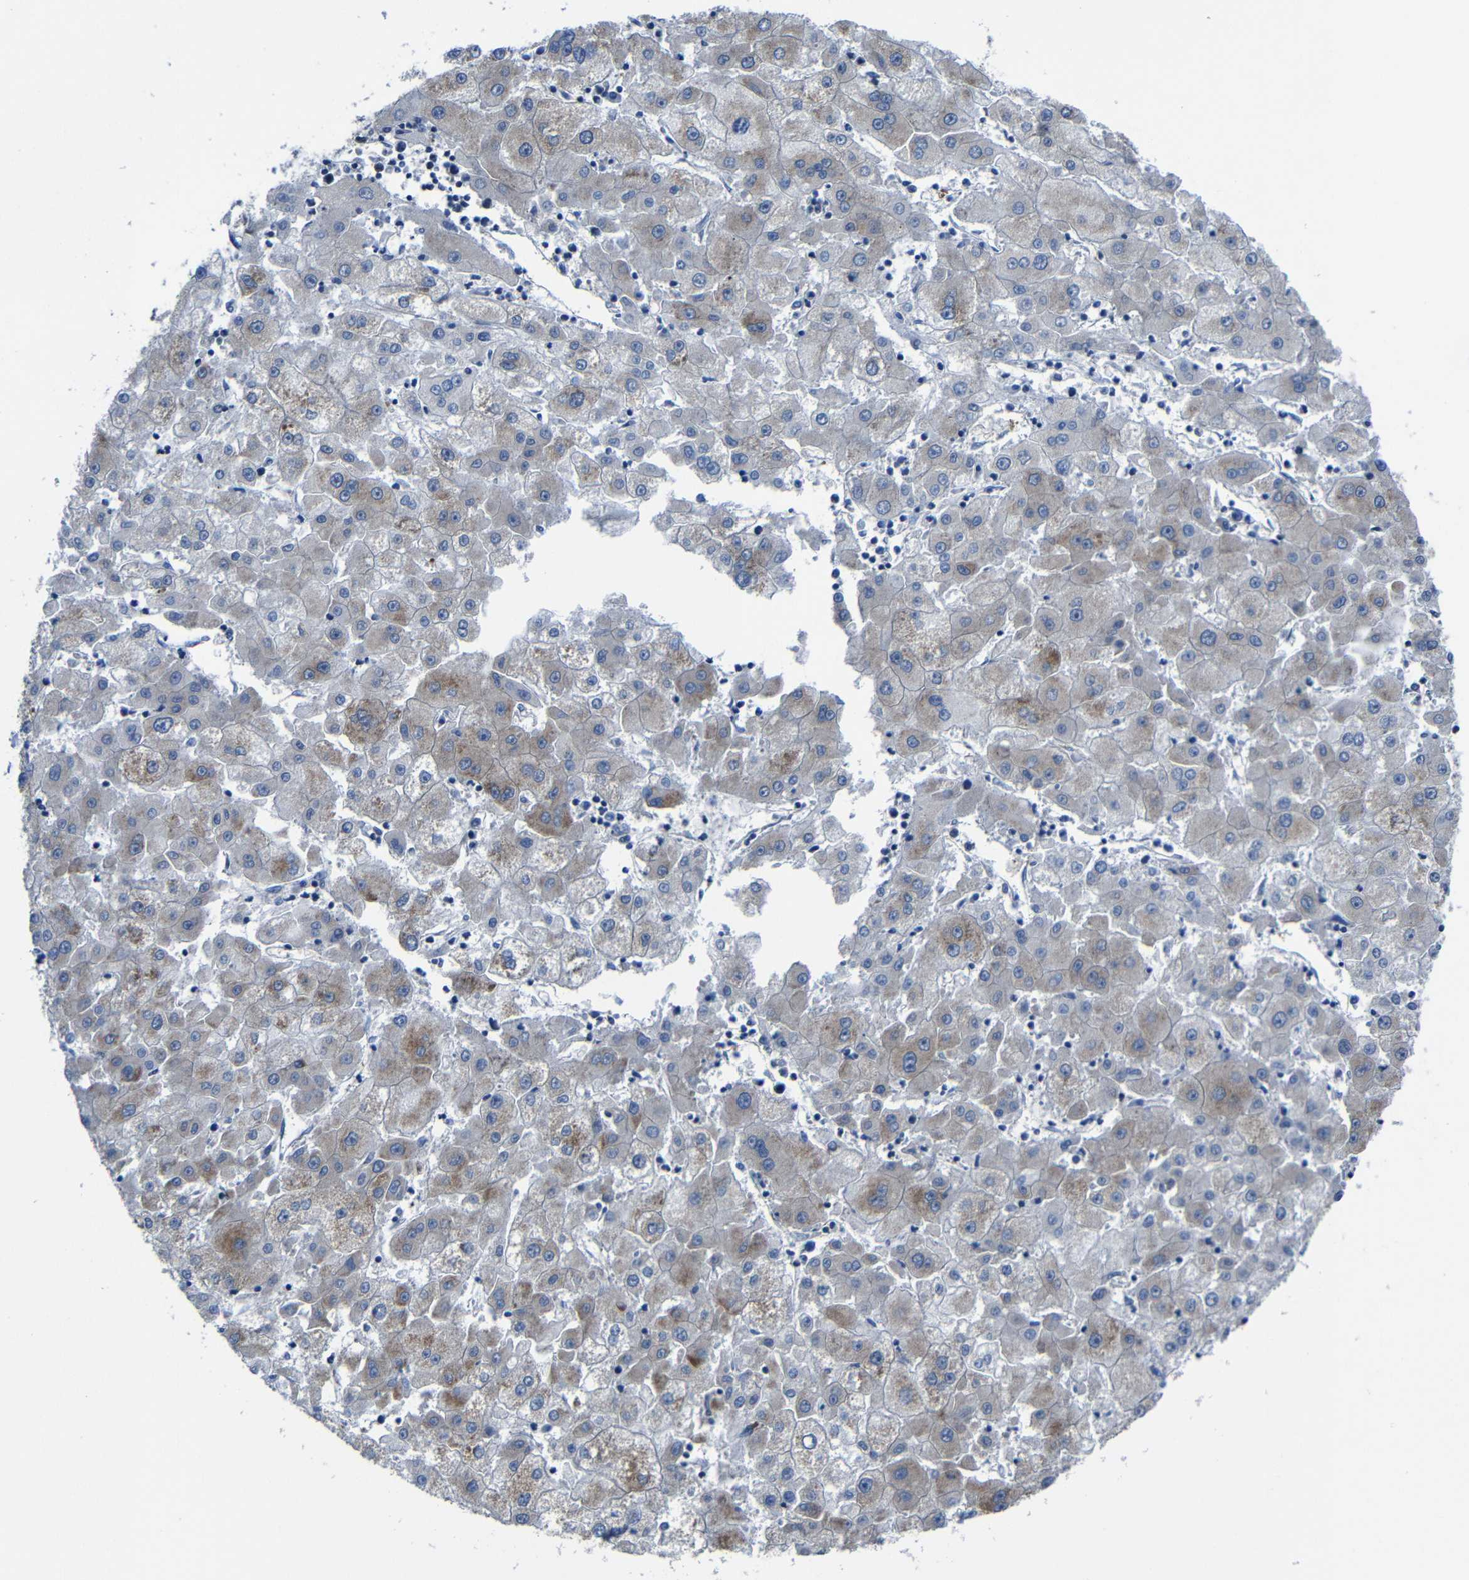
{"staining": {"intensity": "moderate", "quantity": "<25%", "location": "cytoplasmic/membranous"}, "tissue": "liver cancer", "cell_type": "Tumor cells", "image_type": "cancer", "snomed": [{"axis": "morphology", "description": "Carcinoma, Hepatocellular, NOS"}, {"axis": "topography", "description": "Liver"}], "caption": "This micrograph exhibits hepatocellular carcinoma (liver) stained with immunohistochemistry to label a protein in brown. The cytoplasmic/membranous of tumor cells show moderate positivity for the protein. Nuclei are counter-stained blue.", "gene": "KIAA0513", "patient": {"sex": "male", "age": 72}}